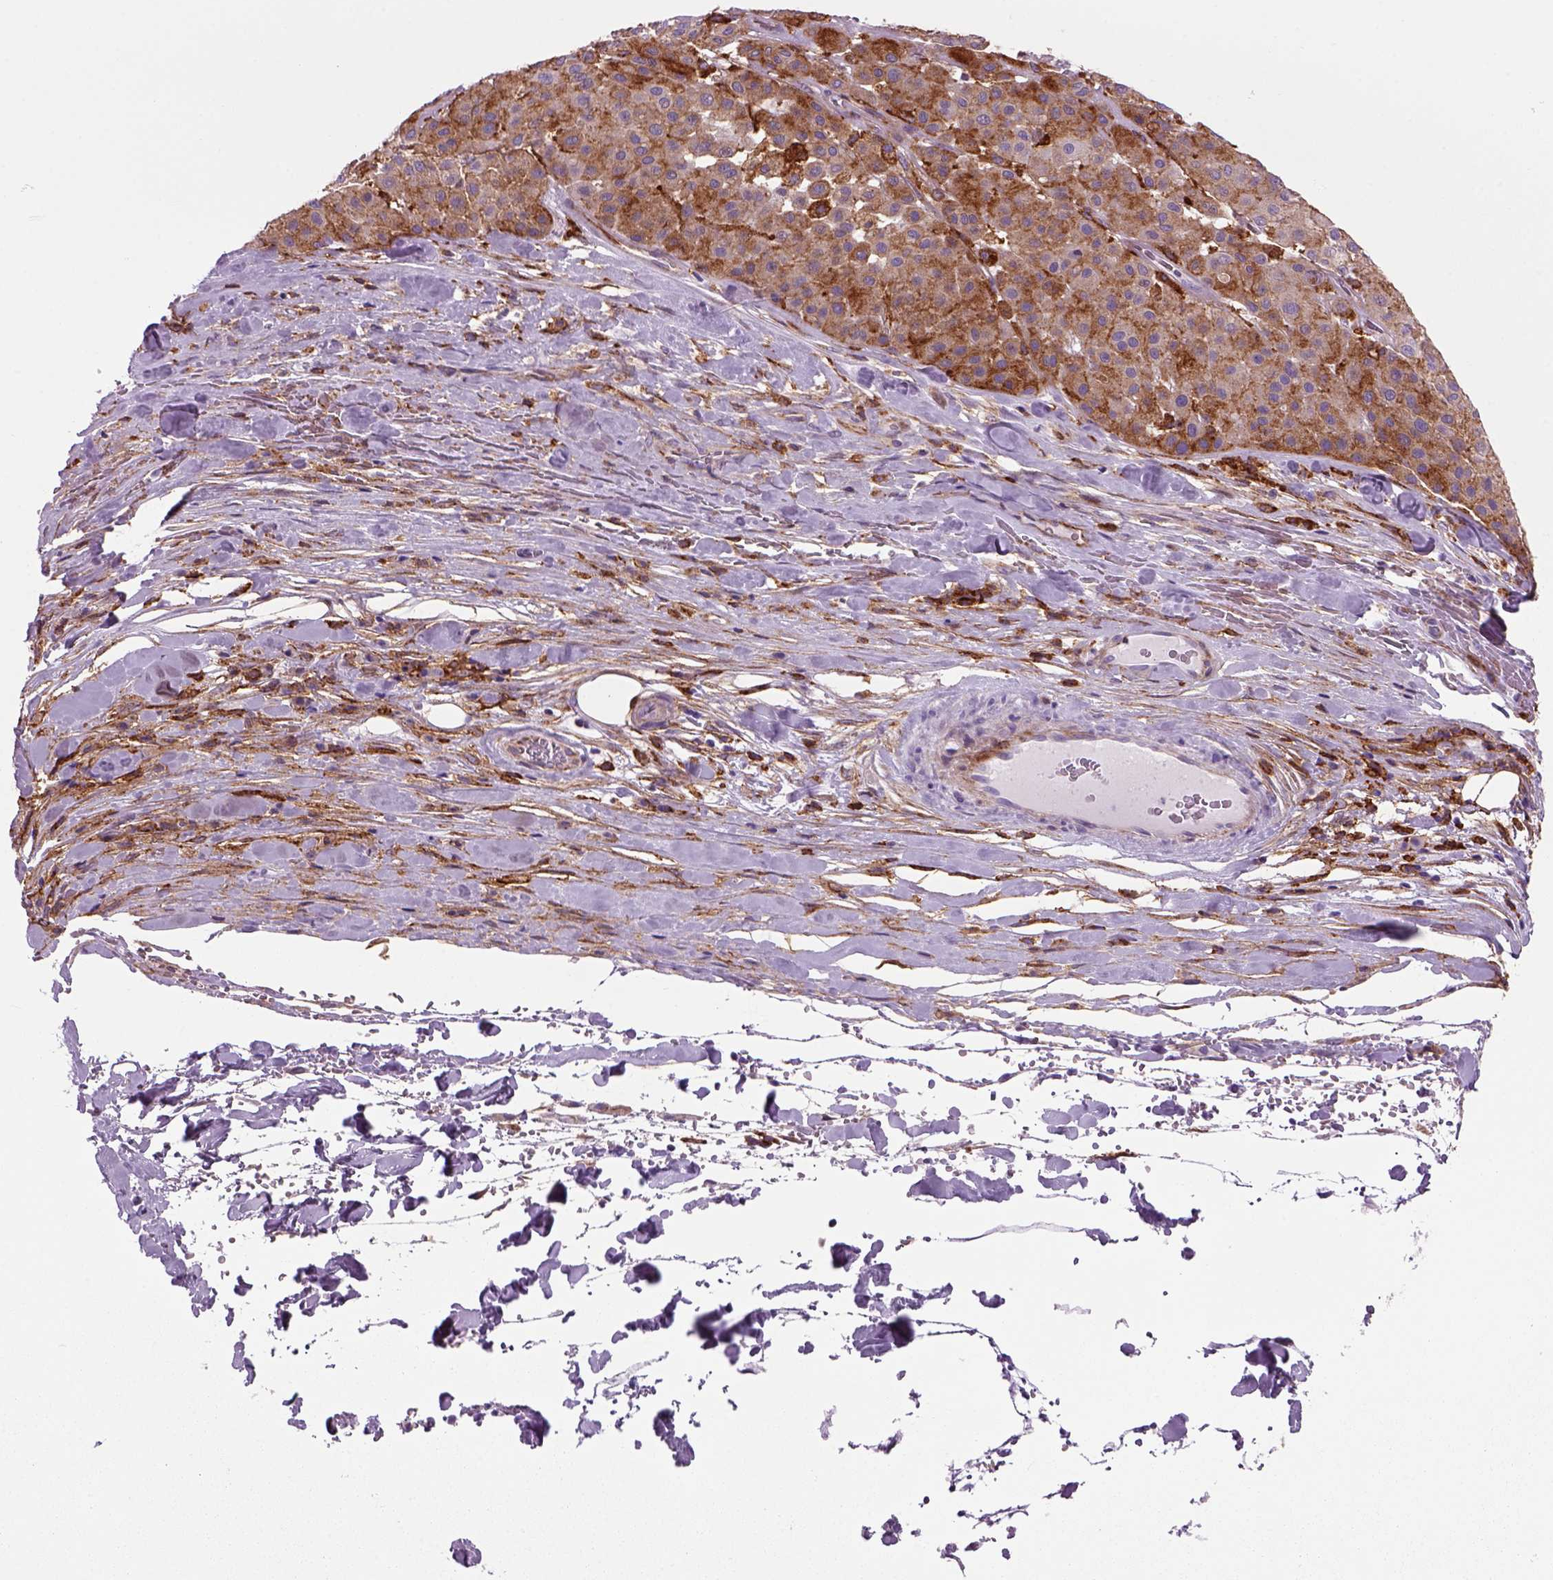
{"staining": {"intensity": "strong", "quantity": "25%-75%", "location": "cytoplasmic/membranous"}, "tissue": "melanoma", "cell_type": "Tumor cells", "image_type": "cancer", "snomed": [{"axis": "morphology", "description": "Malignant melanoma, Metastatic site"}, {"axis": "topography", "description": "Smooth muscle"}], "caption": "A high amount of strong cytoplasmic/membranous expression is appreciated in about 25%-75% of tumor cells in malignant melanoma (metastatic site) tissue.", "gene": "MARCKS", "patient": {"sex": "male", "age": 41}}